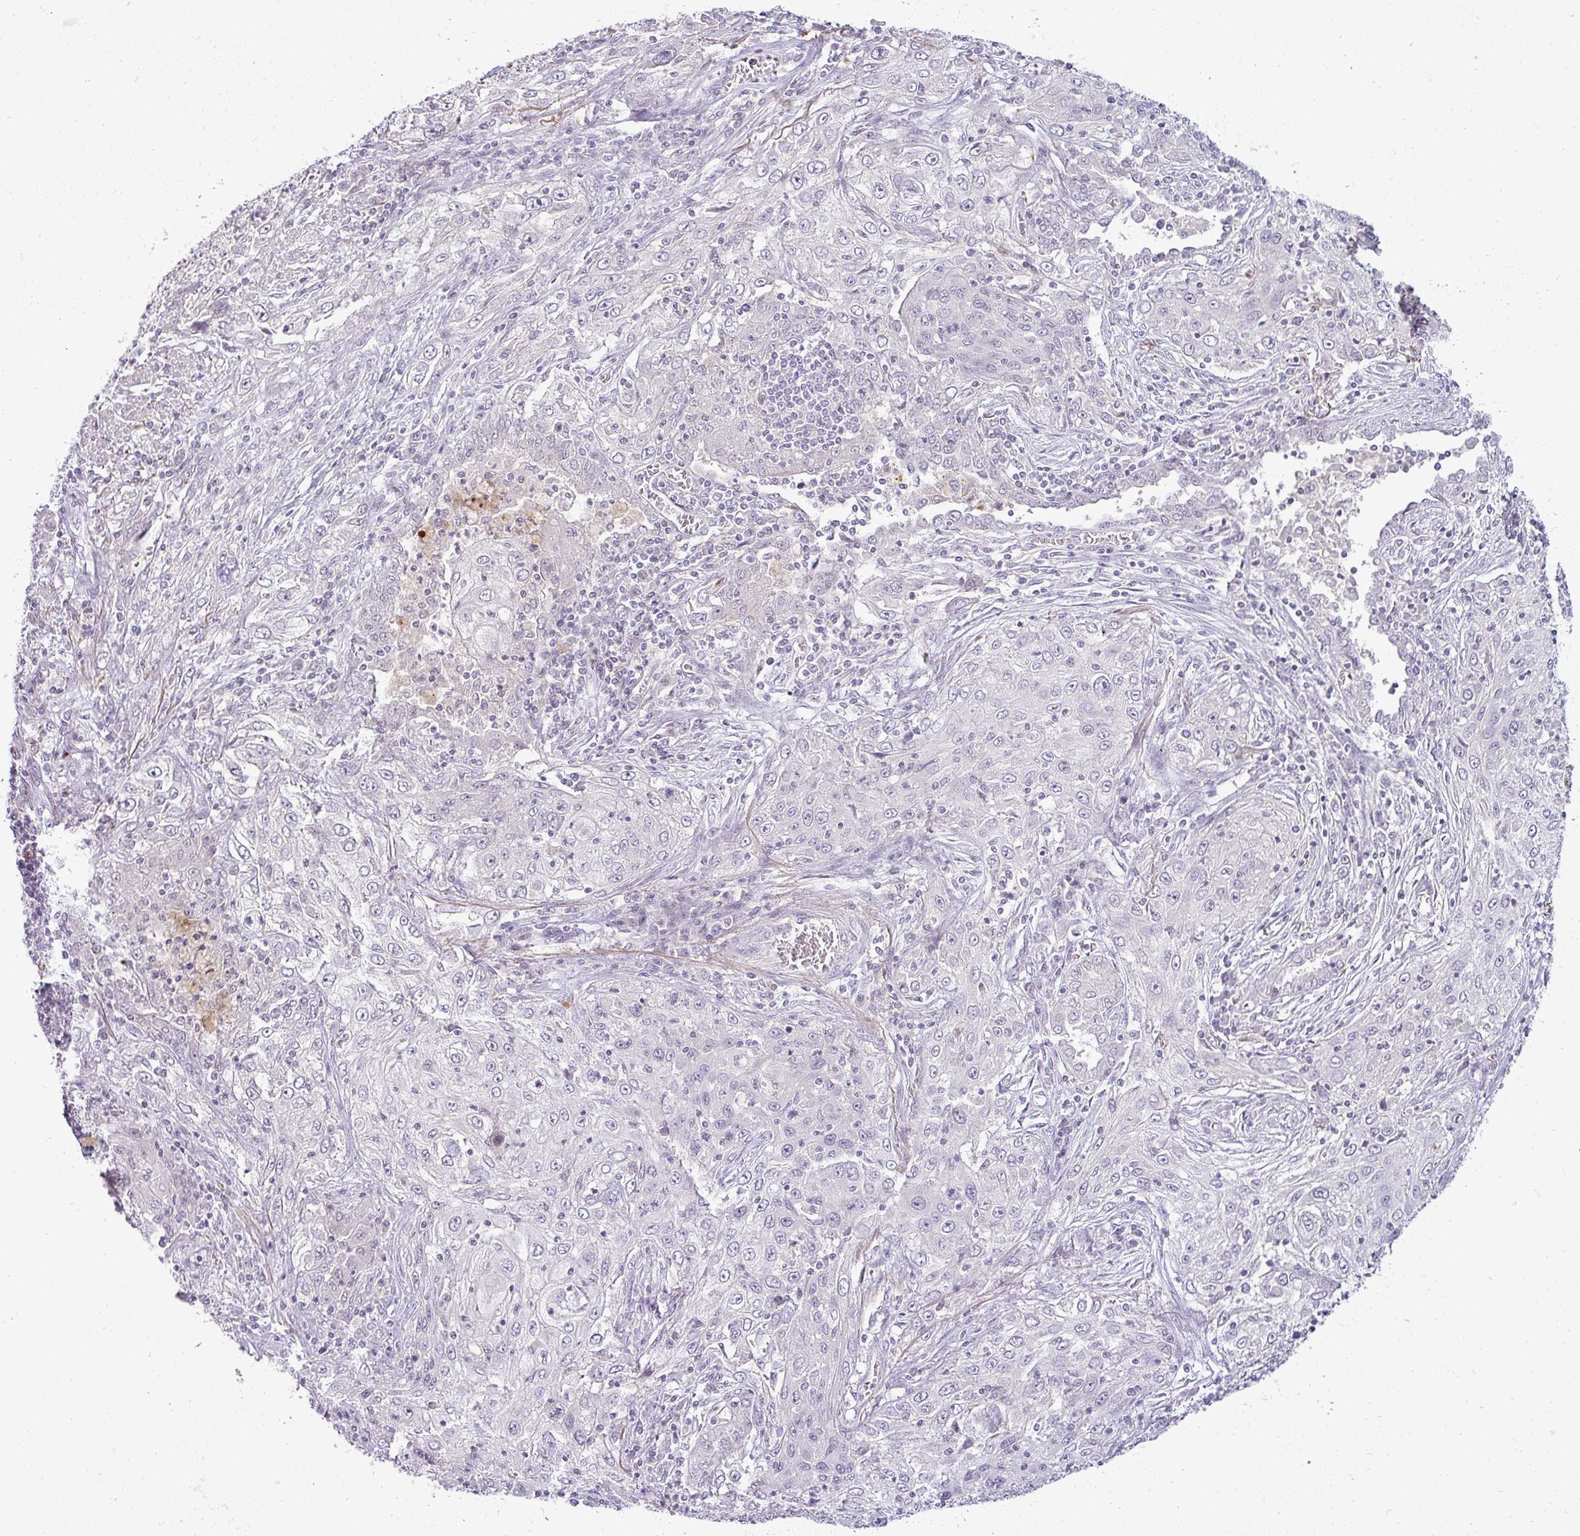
{"staining": {"intensity": "negative", "quantity": "none", "location": "none"}, "tissue": "lung cancer", "cell_type": "Tumor cells", "image_type": "cancer", "snomed": [{"axis": "morphology", "description": "Squamous cell carcinoma, NOS"}, {"axis": "topography", "description": "Lung"}], "caption": "An immunohistochemistry image of squamous cell carcinoma (lung) is shown. There is no staining in tumor cells of squamous cell carcinoma (lung).", "gene": "APOM", "patient": {"sex": "female", "age": 69}}